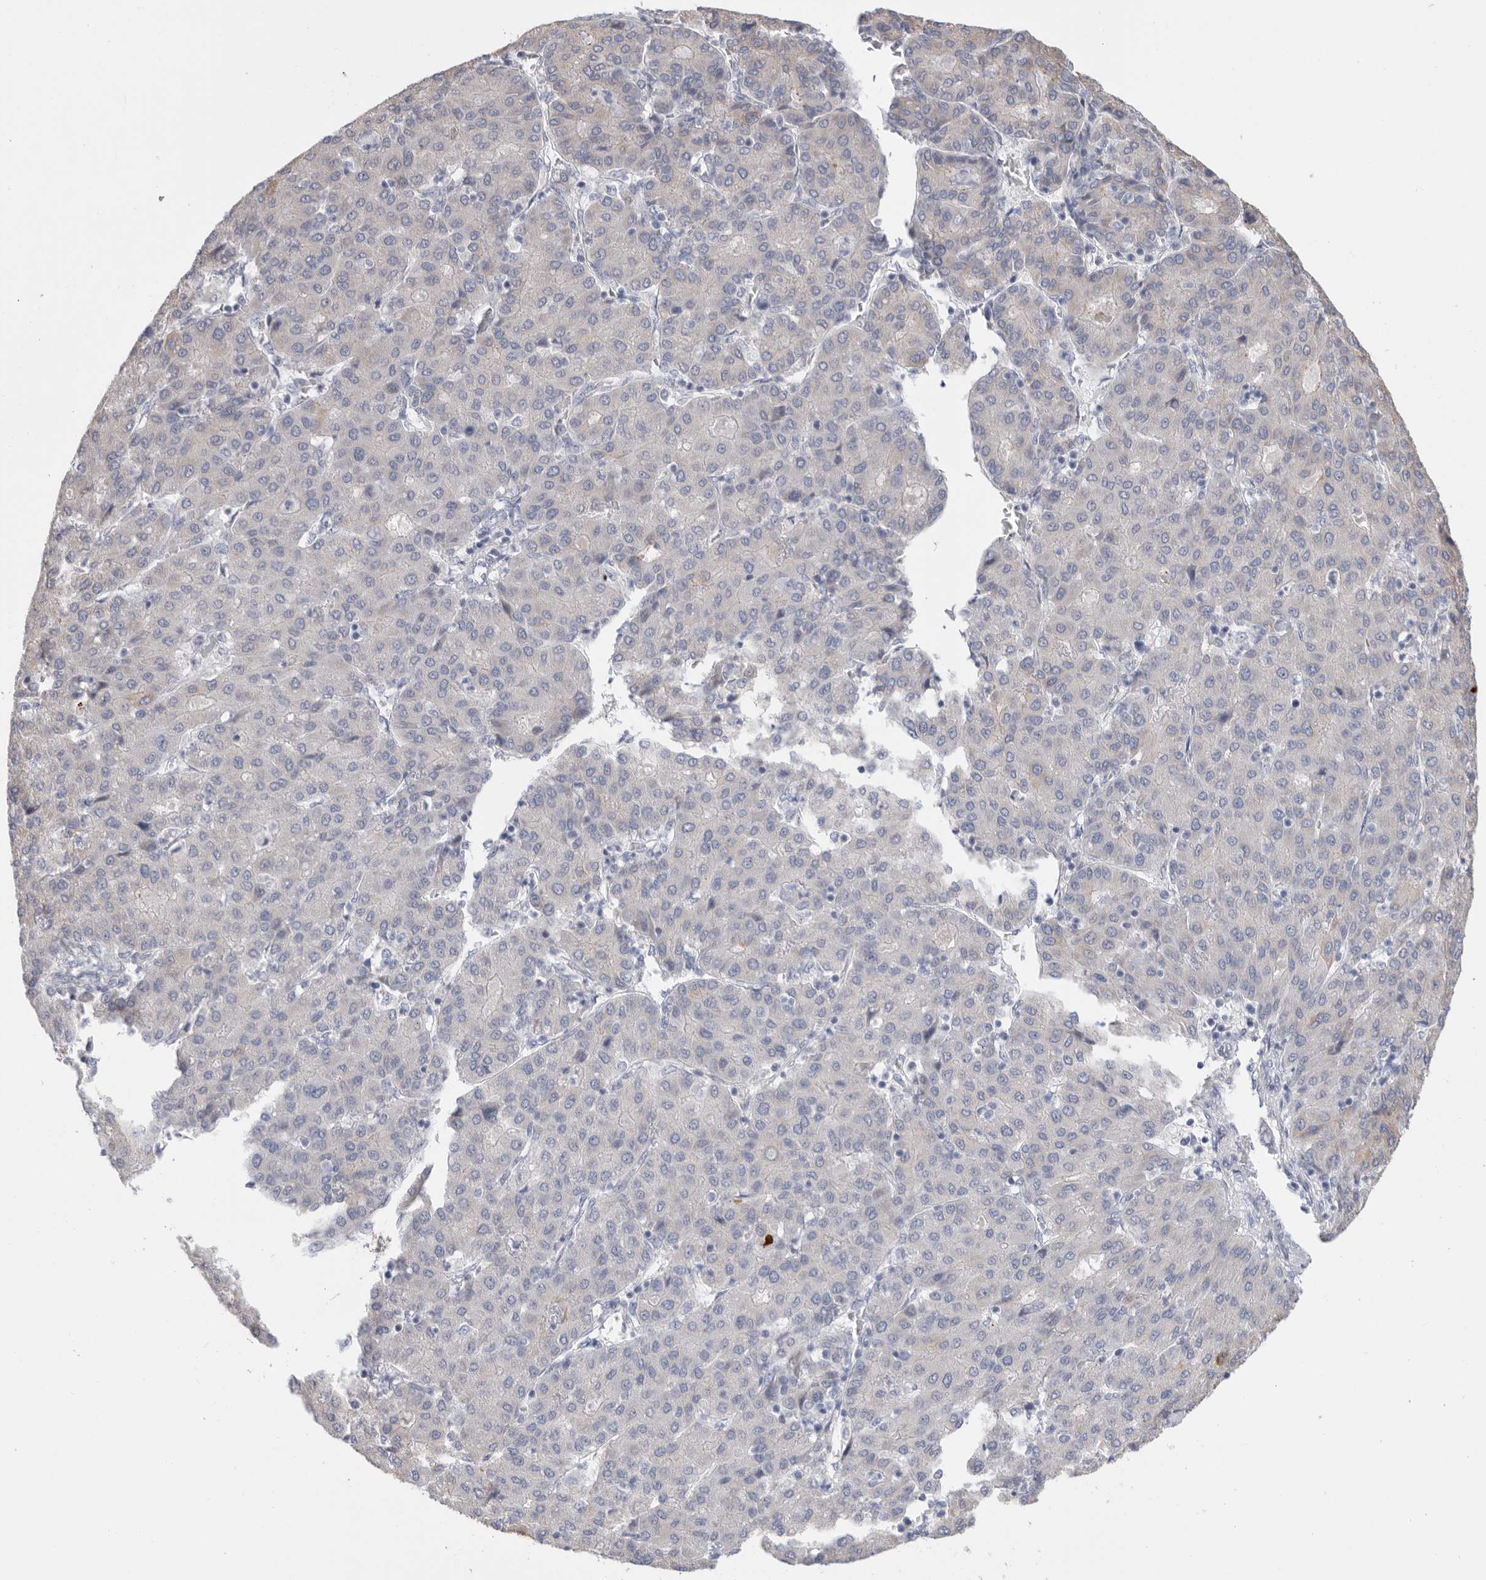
{"staining": {"intensity": "negative", "quantity": "none", "location": "none"}, "tissue": "liver cancer", "cell_type": "Tumor cells", "image_type": "cancer", "snomed": [{"axis": "morphology", "description": "Carcinoma, Hepatocellular, NOS"}, {"axis": "topography", "description": "Liver"}], "caption": "A high-resolution micrograph shows immunohistochemistry (IHC) staining of liver cancer, which shows no significant expression in tumor cells.", "gene": "MTFR1L", "patient": {"sex": "male", "age": 65}}